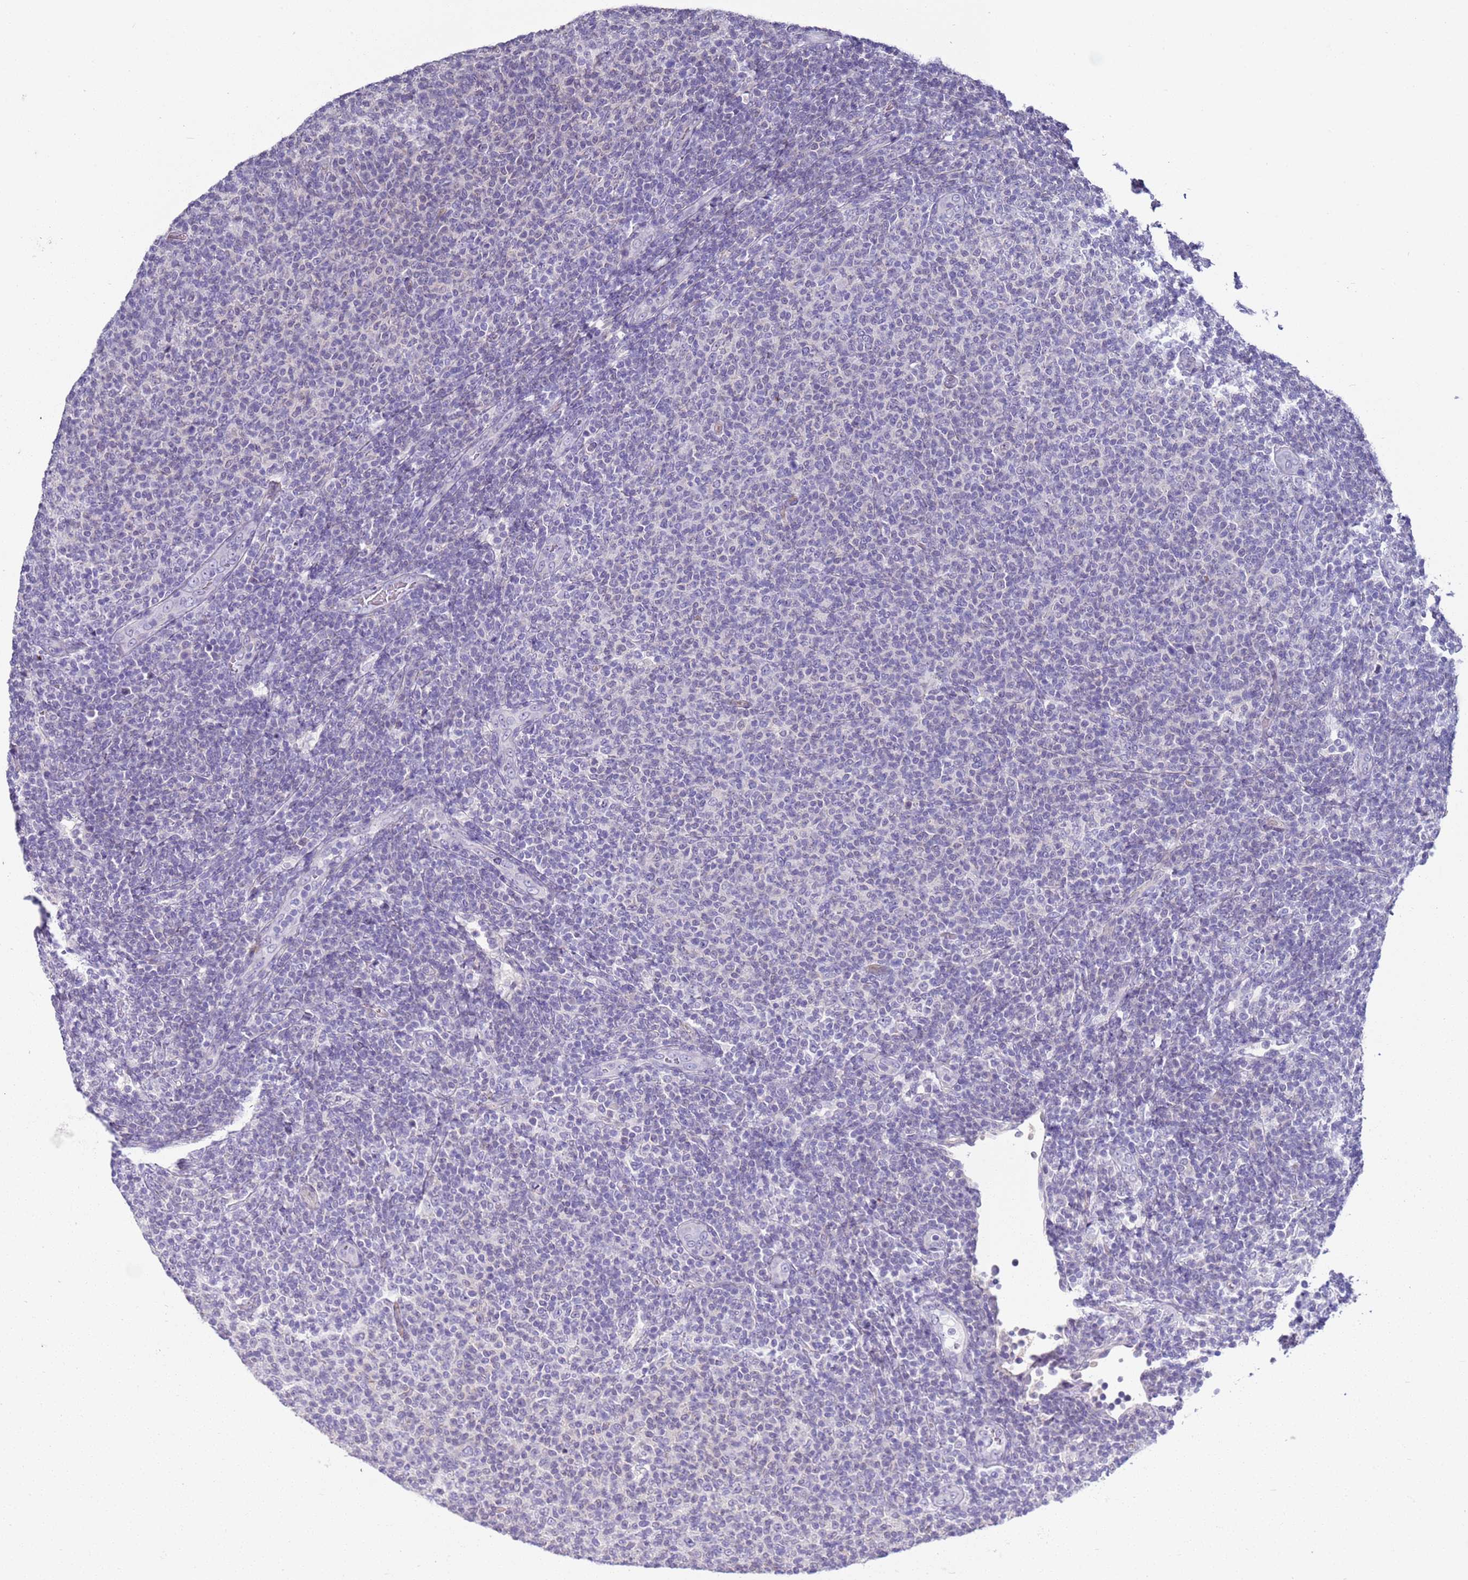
{"staining": {"intensity": "negative", "quantity": "none", "location": "none"}, "tissue": "lymphoma", "cell_type": "Tumor cells", "image_type": "cancer", "snomed": [{"axis": "morphology", "description": "Malignant lymphoma, non-Hodgkin's type, Low grade"}, {"axis": "topography", "description": "Lymph node"}], "caption": "An IHC photomicrograph of malignant lymphoma, non-Hodgkin's type (low-grade) is shown. There is no staining in tumor cells of malignant lymphoma, non-Hodgkin's type (low-grade).", "gene": "BRMS1L", "patient": {"sex": "male", "age": 66}}